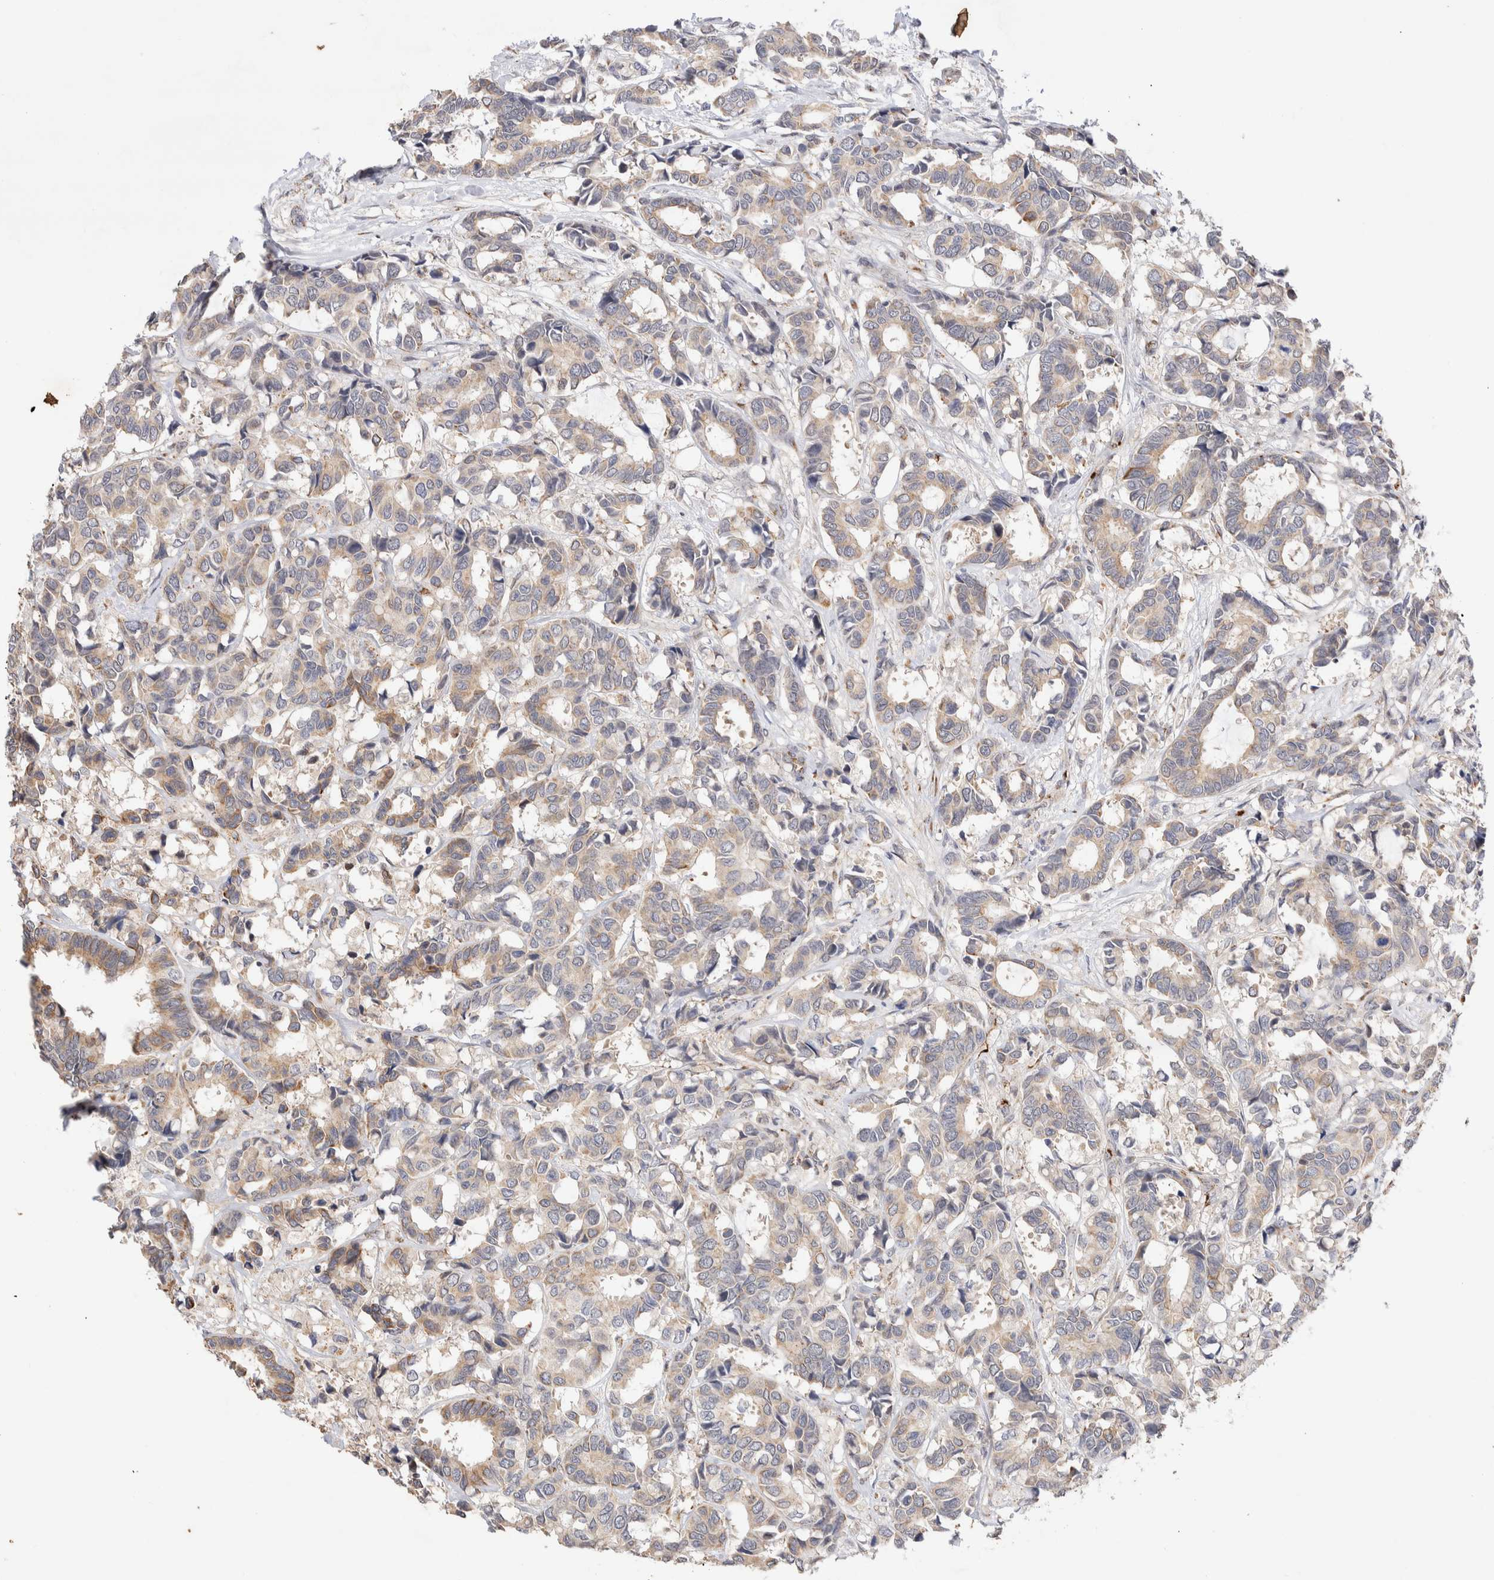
{"staining": {"intensity": "weak", "quantity": ">75%", "location": "cytoplasmic/membranous"}, "tissue": "breast cancer", "cell_type": "Tumor cells", "image_type": "cancer", "snomed": [{"axis": "morphology", "description": "Duct carcinoma"}, {"axis": "topography", "description": "Breast"}], "caption": "Immunohistochemical staining of breast infiltrating ductal carcinoma exhibits low levels of weak cytoplasmic/membranous protein staining in about >75% of tumor cells. (DAB (3,3'-diaminobenzidine) = brown stain, brightfield microscopy at high magnification).", "gene": "NSMAF", "patient": {"sex": "female", "age": 87}}